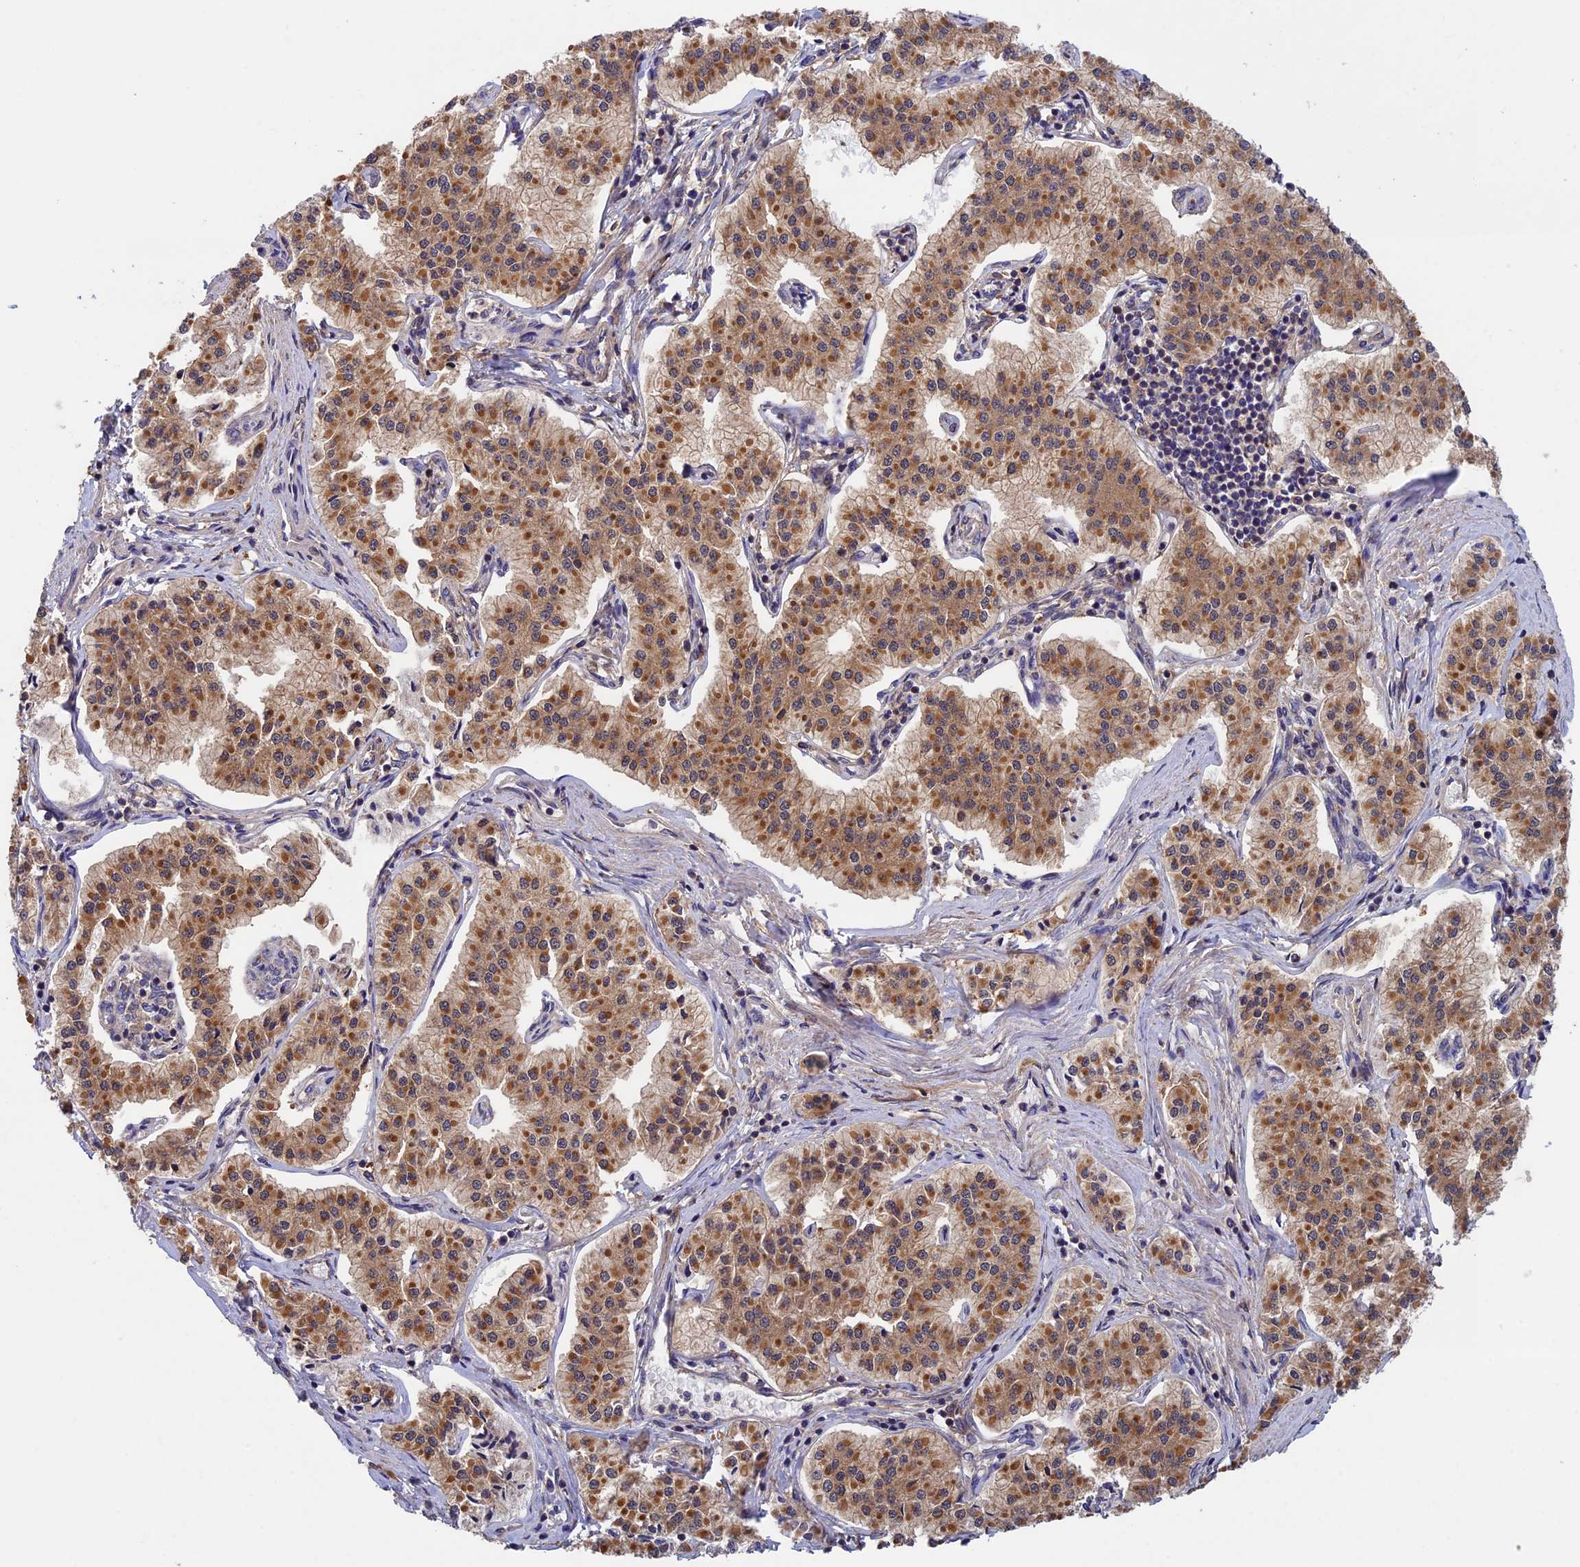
{"staining": {"intensity": "moderate", "quantity": ">75%", "location": "cytoplasmic/membranous"}, "tissue": "pancreatic cancer", "cell_type": "Tumor cells", "image_type": "cancer", "snomed": [{"axis": "morphology", "description": "Adenocarcinoma, NOS"}, {"axis": "topography", "description": "Pancreas"}], "caption": "About >75% of tumor cells in human pancreatic cancer reveal moderate cytoplasmic/membranous protein staining as visualized by brown immunohistochemical staining.", "gene": "LCMT1", "patient": {"sex": "female", "age": 50}}